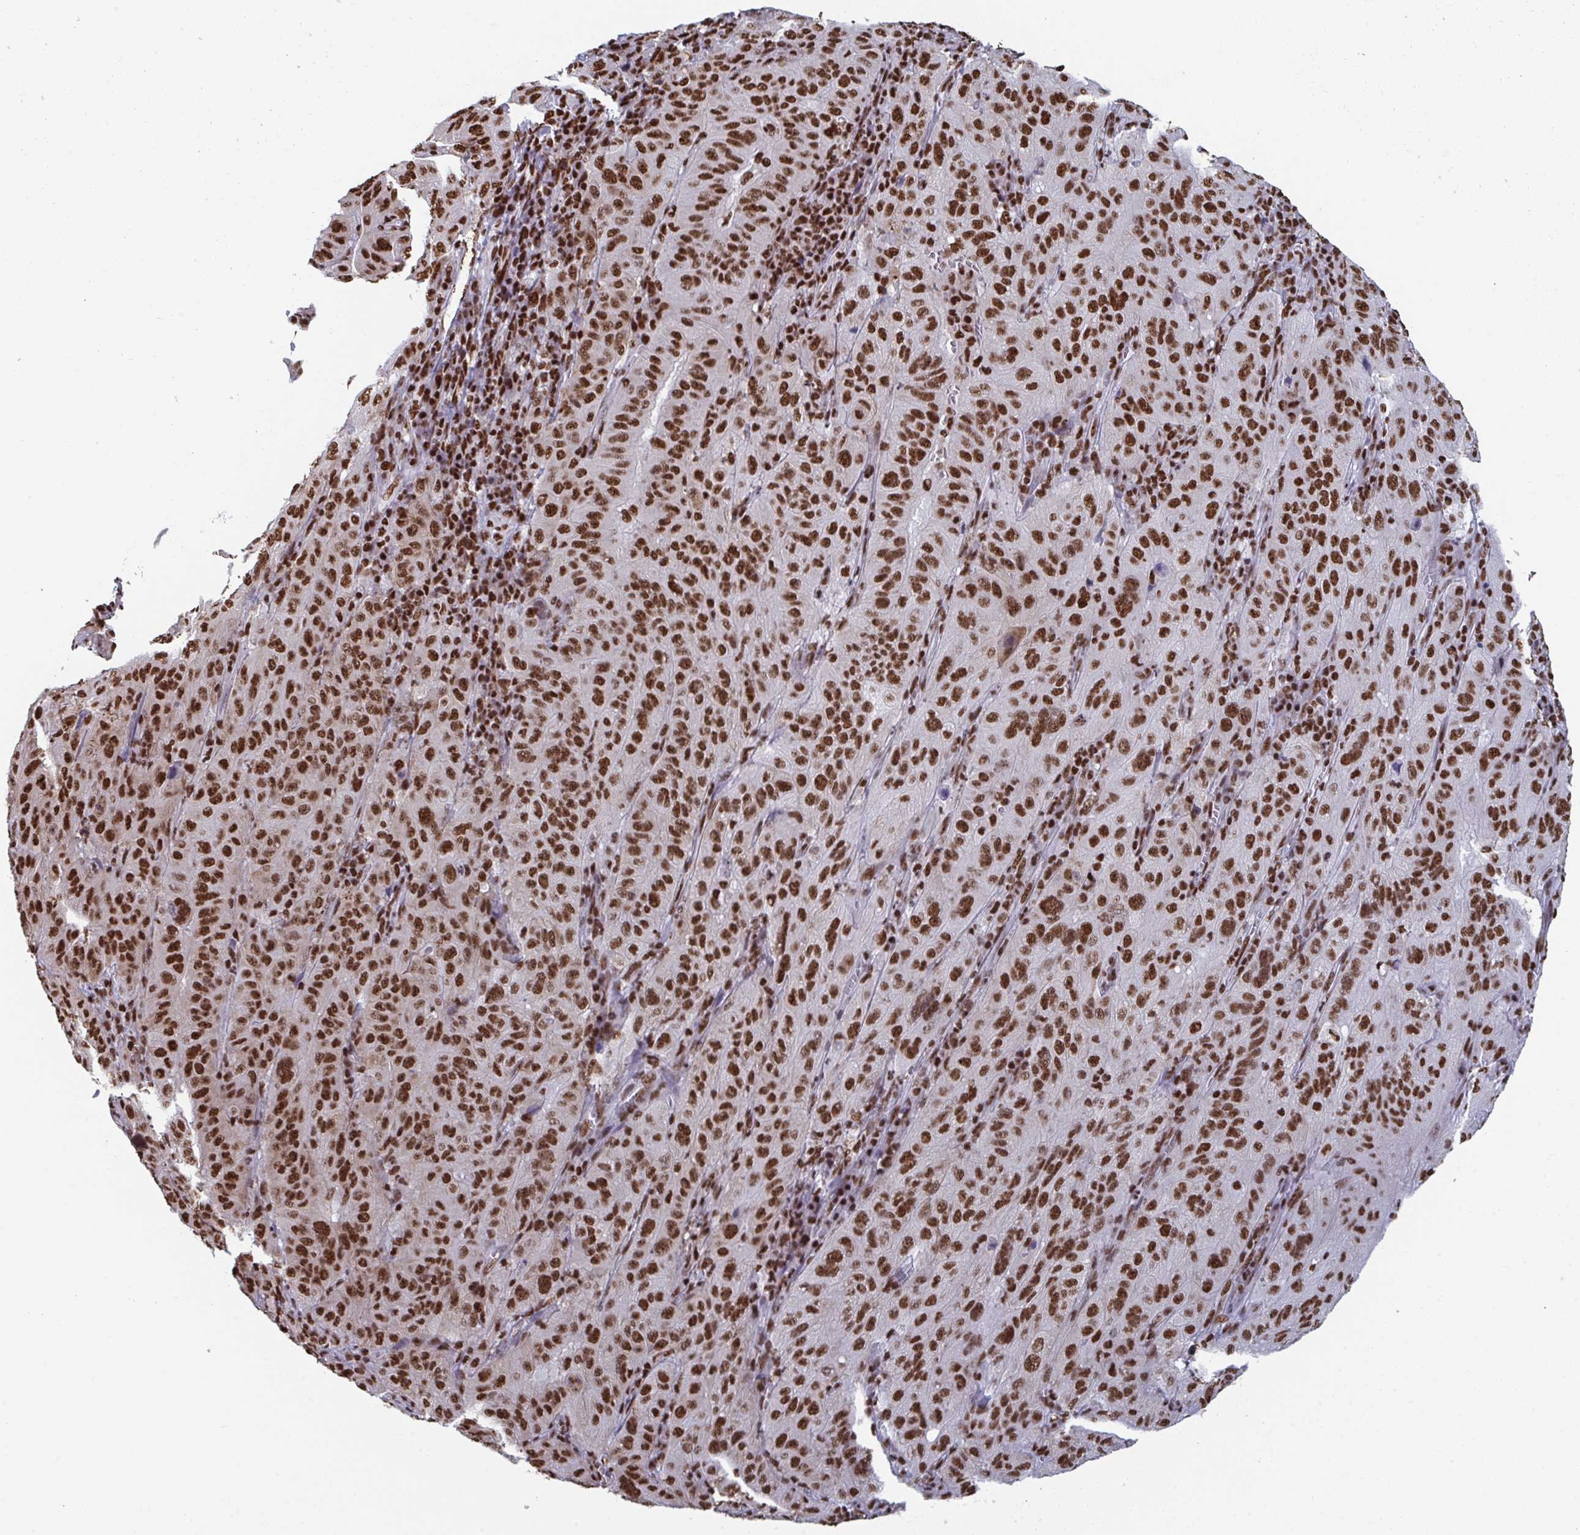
{"staining": {"intensity": "moderate", "quantity": "25%-75%", "location": "nuclear"}, "tissue": "pancreatic cancer", "cell_type": "Tumor cells", "image_type": "cancer", "snomed": [{"axis": "morphology", "description": "Adenocarcinoma, NOS"}, {"axis": "topography", "description": "Pancreas"}], "caption": "IHC photomicrograph of human adenocarcinoma (pancreatic) stained for a protein (brown), which demonstrates medium levels of moderate nuclear staining in approximately 25%-75% of tumor cells.", "gene": "GAR1", "patient": {"sex": "male", "age": 63}}